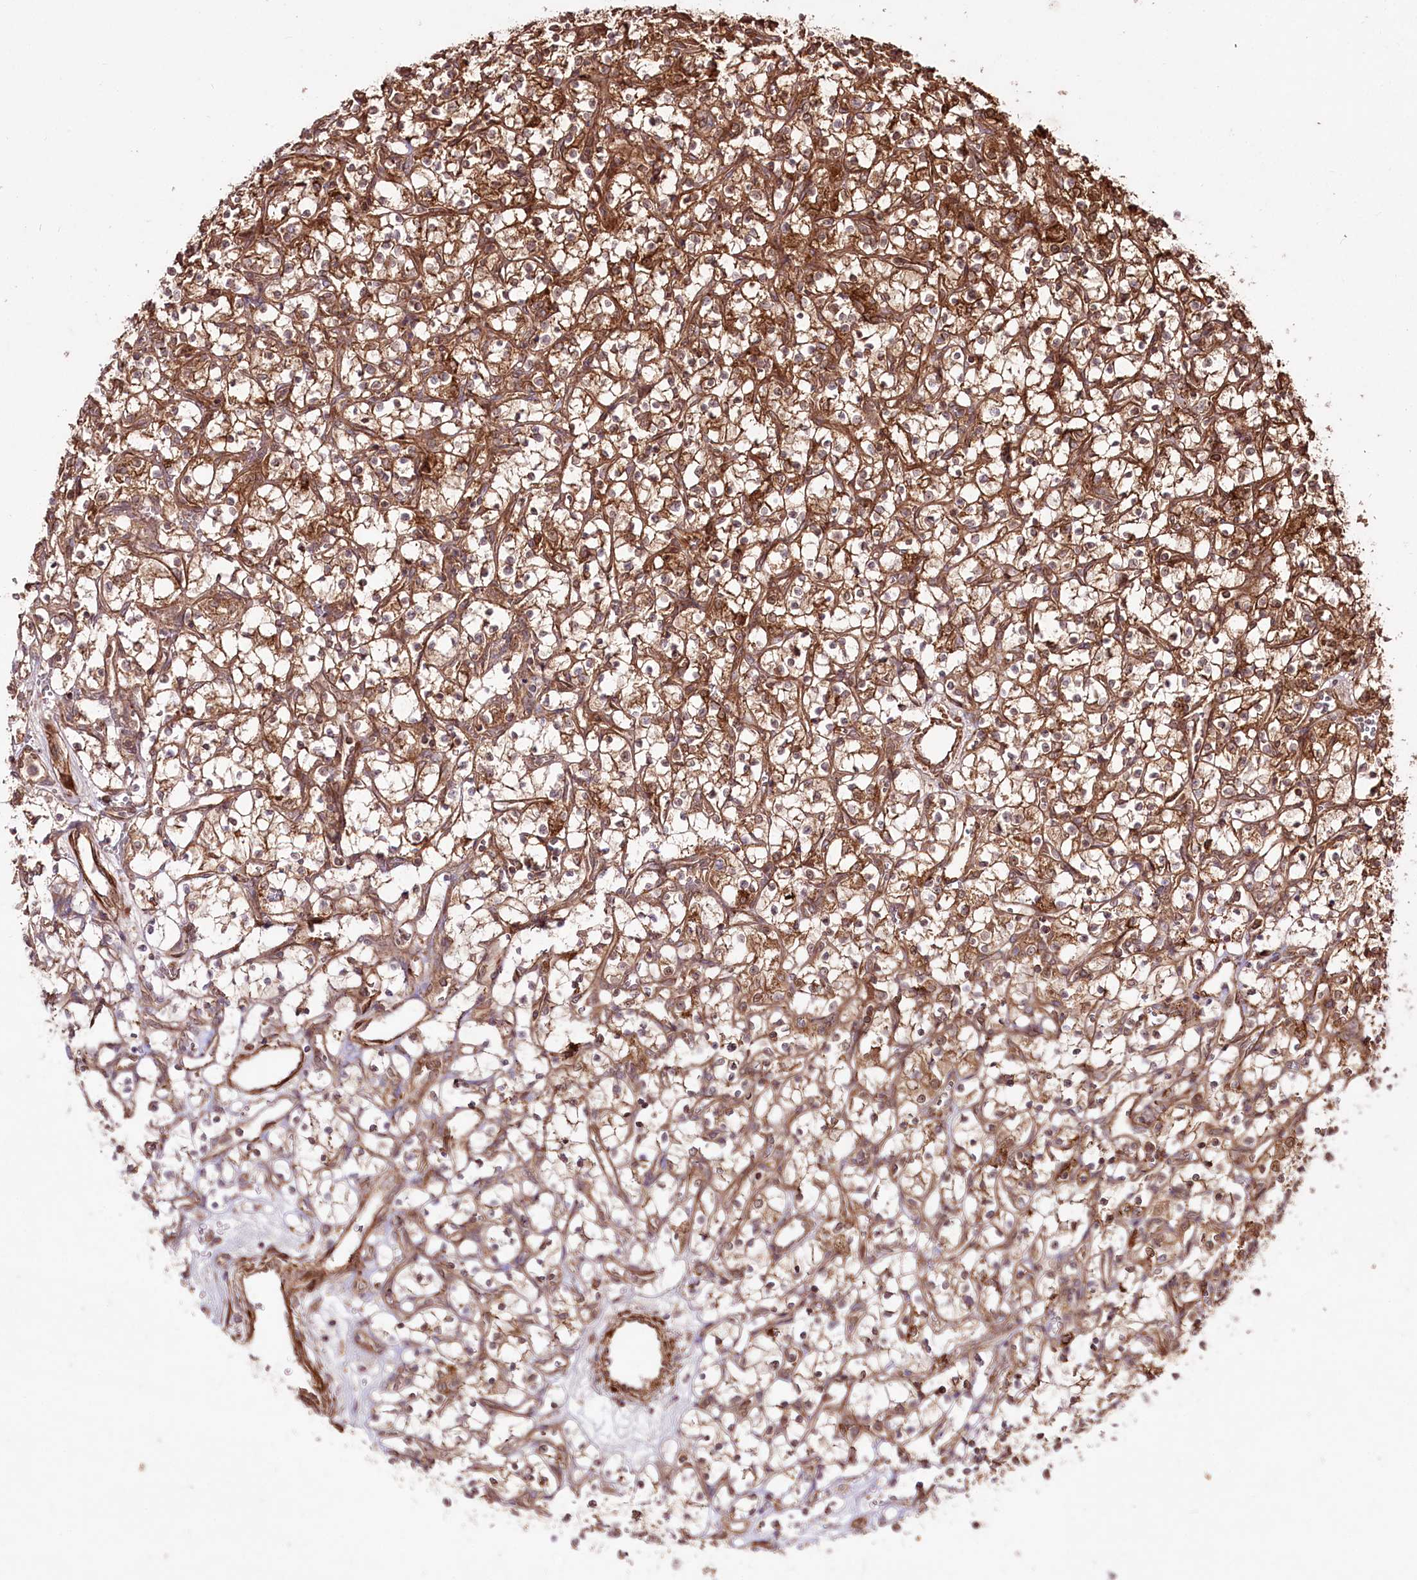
{"staining": {"intensity": "moderate", "quantity": ">75%", "location": "cytoplasmic/membranous"}, "tissue": "renal cancer", "cell_type": "Tumor cells", "image_type": "cancer", "snomed": [{"axis": "morphology", "description": "Adenocarcinoma, NOS"}, {"axis": "topography", "description": "Kidney"}], "caption": "Renal cancer (adenocarcinoma) tissue shows moderate cytoplasmic/membranous positivity in approximately >75% of tumor cells (DAB (3,3'-diaminobenzidine) IHC, brown staining for protein, blue staining for nuclei).", "gene": "REXO2", "patient": {"sex": "female", "age": 69}}